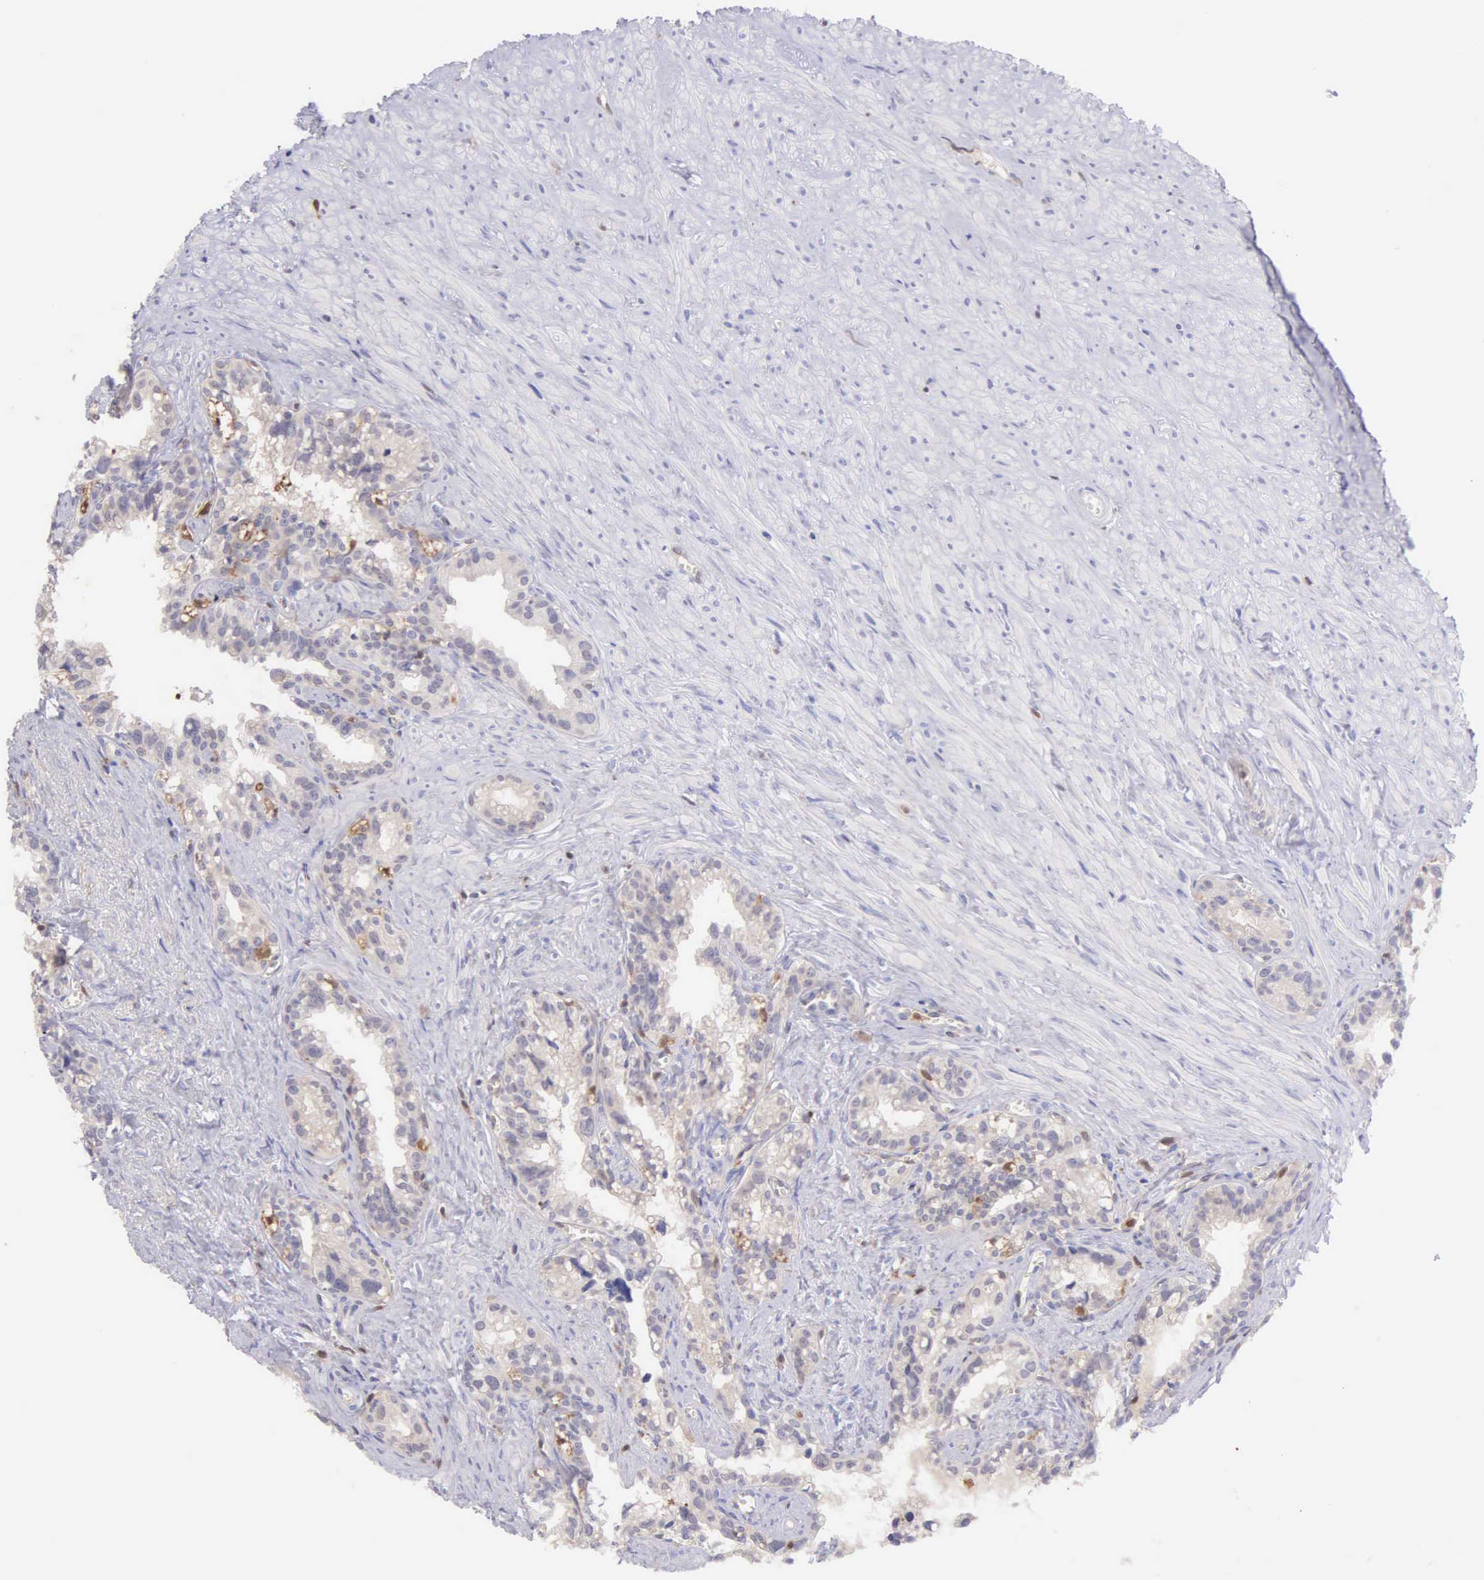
{"staining": {"intensity": "weak", "quantity": "25%-75%", "location": "cytoplasmic/membranous"}, "tissue": "seminal vesicle", "cell_type": "Glandular cells", "image_type": "normal", "snomed": [{"axis": "morphology", "description": "Normal tissue, NOS"}, {"axis": "topography", "description": "Seminal veicle"}], "caption": "This micrograph shows immunohistochemistry staining of benign human seminal vesicle, with low weak cytoplasmic/membranous staining in about 25%-75% of glandular cells.", "gene": "BID", "patient": {"sex": "male", "age": 60}}